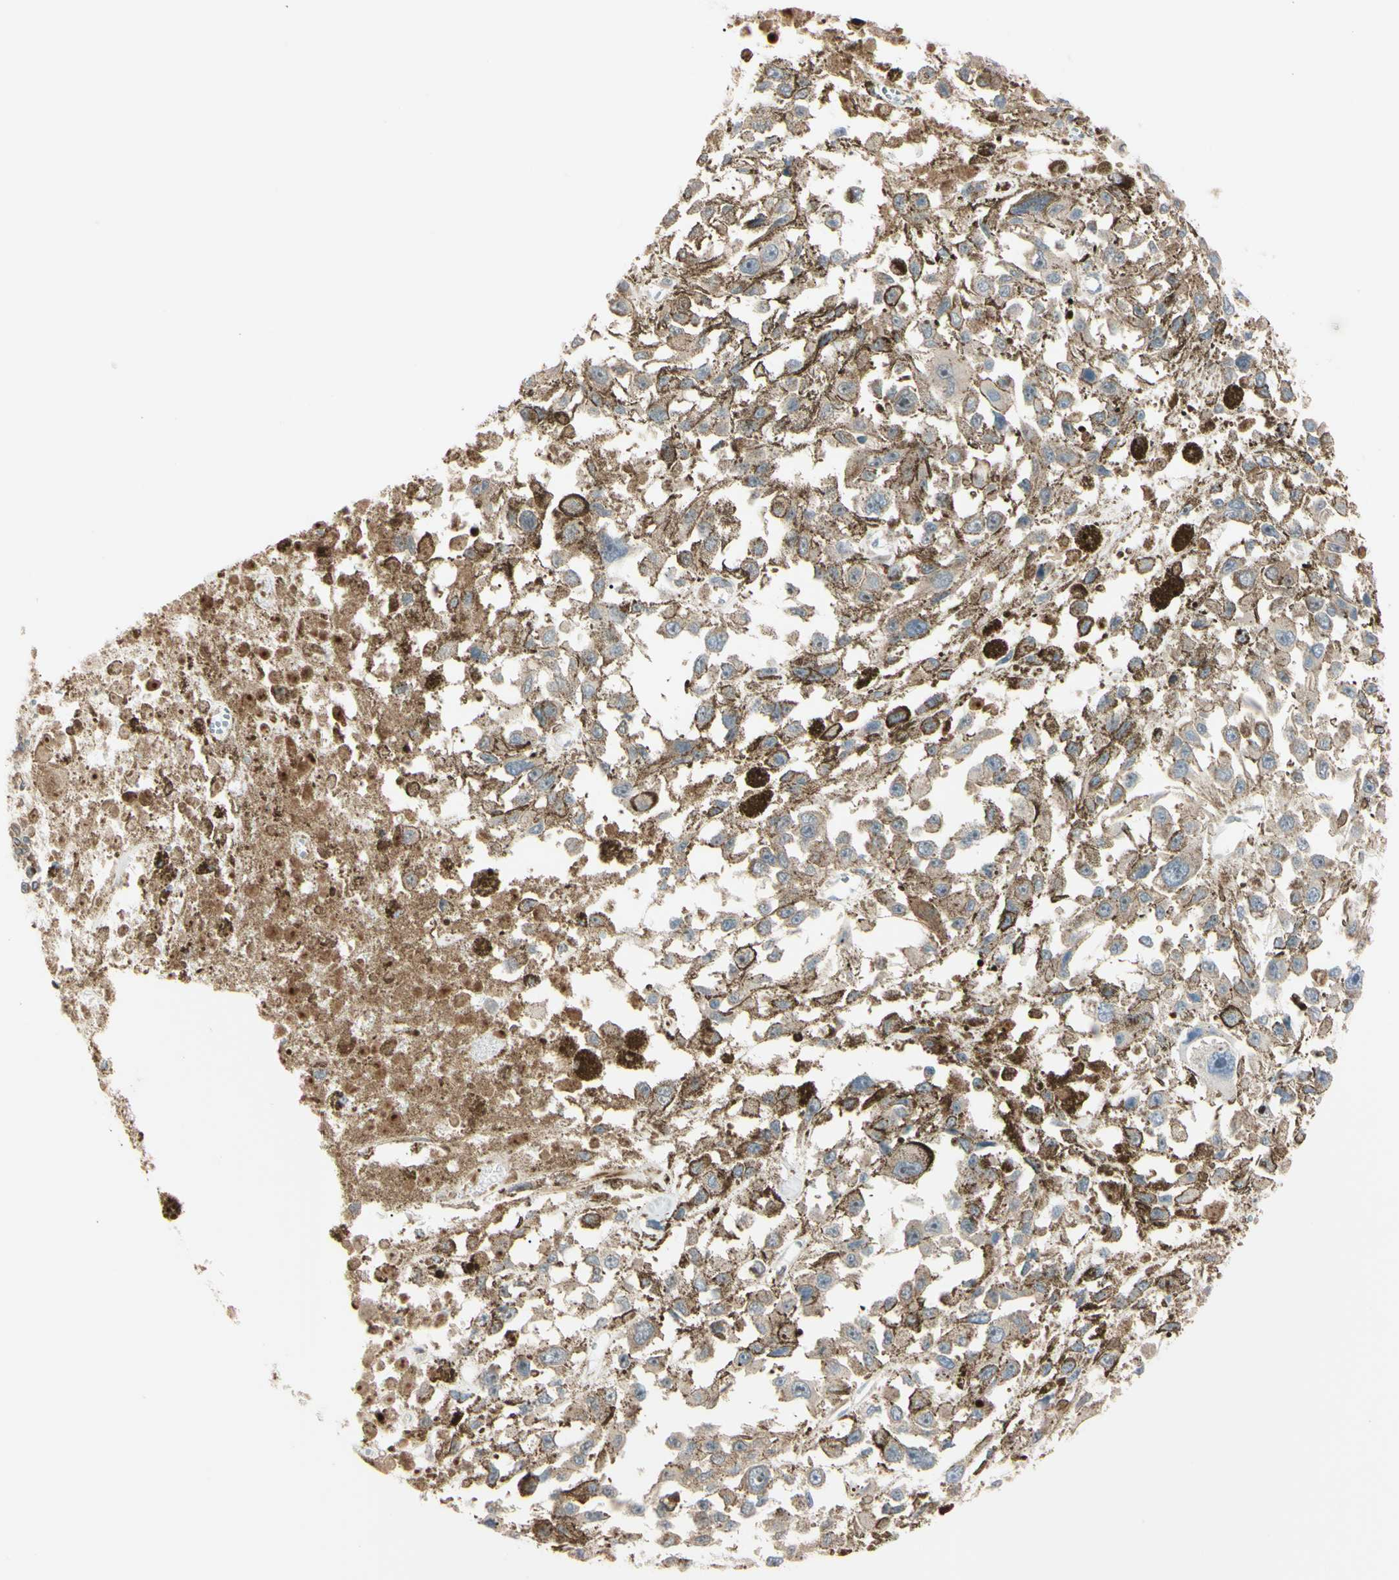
{"staining": {"intensity": "weak", "quantity": ">75%", "location": "cytoplasmic/membranous"}, "tissue": "melanoma", "cell_type": "Tumor cells", "image_type": "cancer", "snomed": [{"axis": "morphology", "description": "Malignant melanoma, Metastatic site"}, {"axis": "topography", "description": "Lymph node"}], "caption": "About >75% of tumor cells in human melanoma demonstrate weak cytoplasmic/membranous protein staining as visualized by brown immunohistochemical staining.", "gene": "EIF5A", "patient": {"sex": "male", "age": 59}}